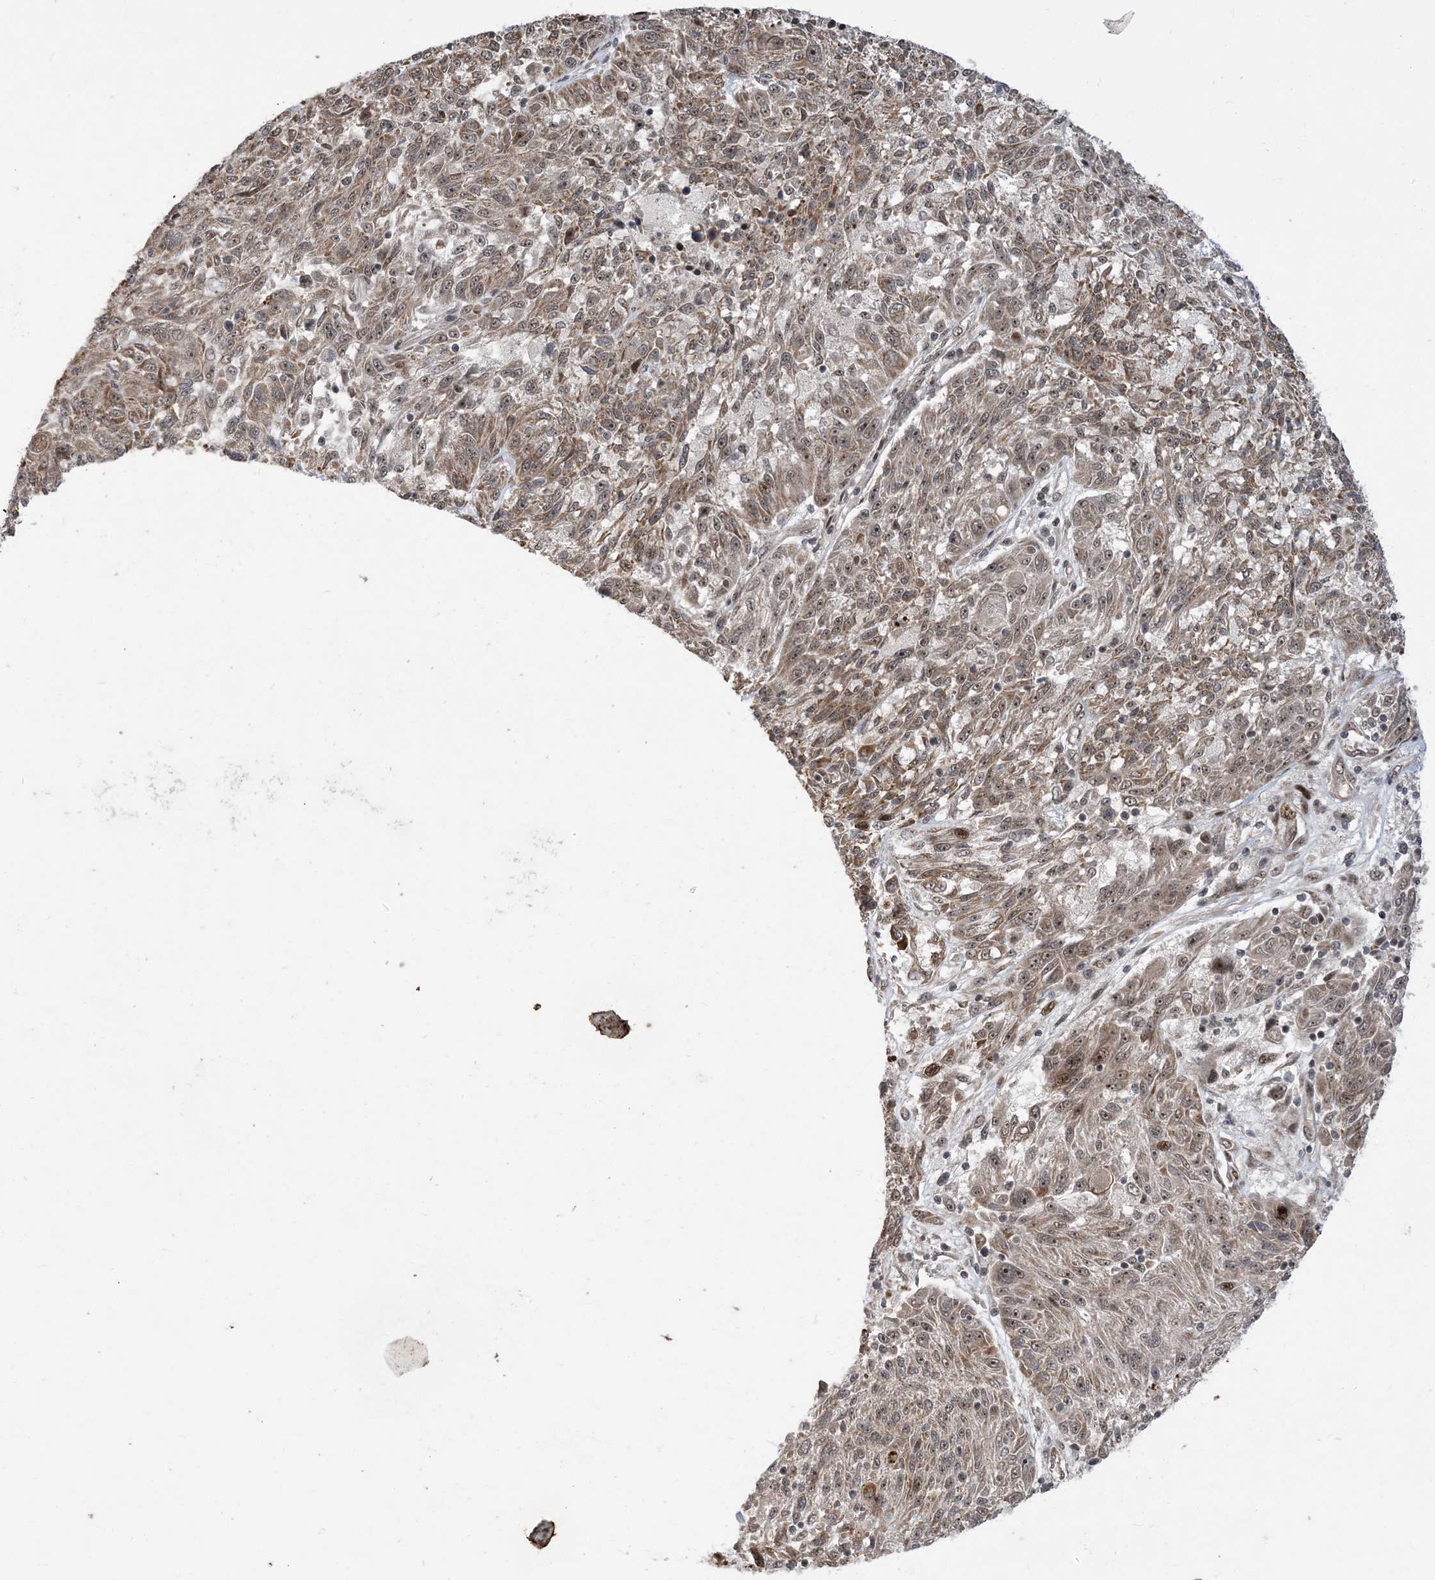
{"staining": {"intensity": "weak", "quantity": ">75%", "location": "cytoplasmic/membranous,nuclear"}, "tissue": "melanoma", "cell_type": "Tumor cells", "image_type": "cancer", "snomed": [{"axis": "morphology", "description": "Malignant melanoma, NOS"}, {"axis": "topography", "description": "Skin"}], "caption": "Tumor cells demonstrate low levels of weak cytoplasmic/membranous and nuclear positivity in about >75% of cells in human malignant melanoma.", "gene": "FAM9B", "patient": {"sex": "male", "age": 53}}